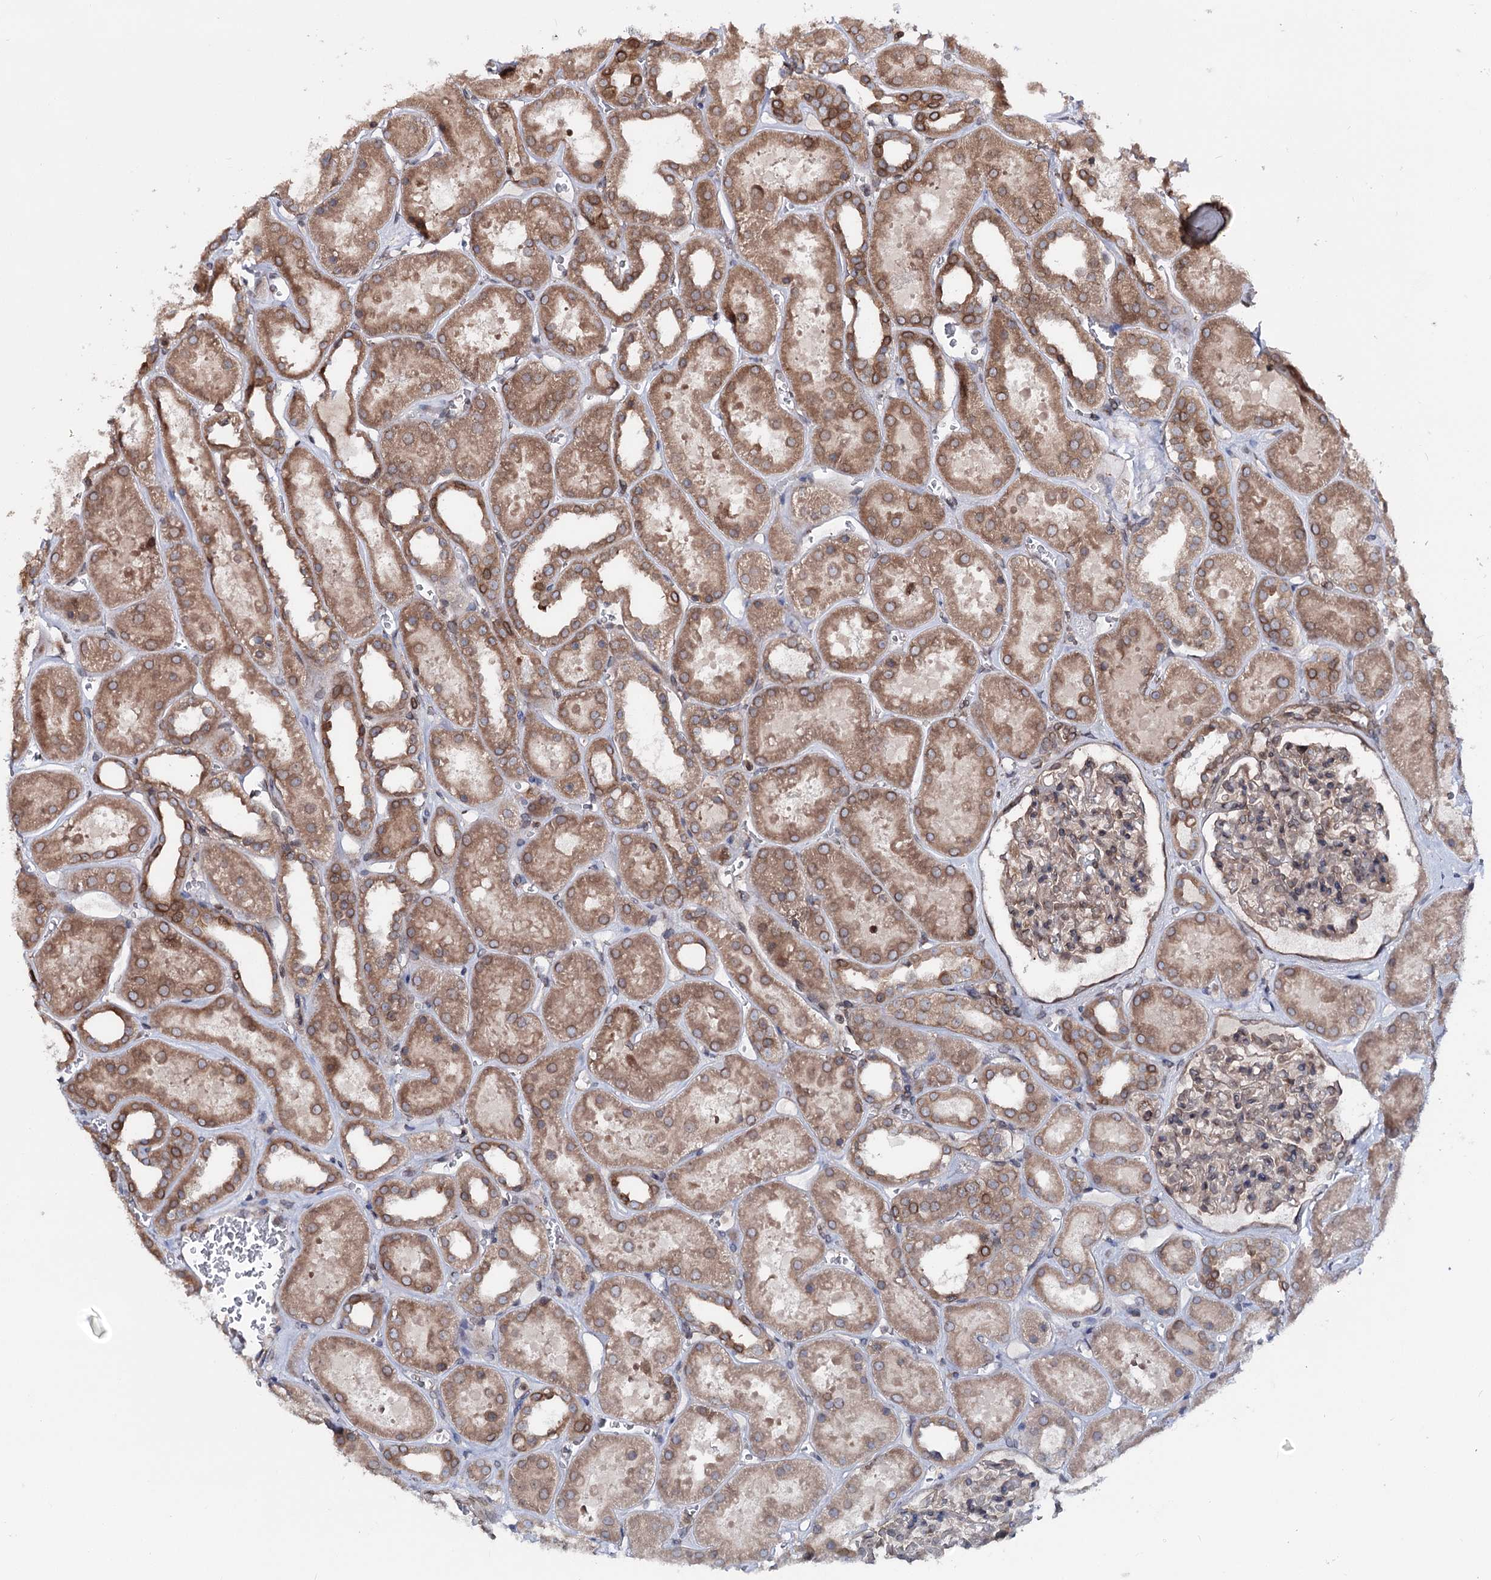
{"staining": {"intensity": "moderate", "quantity": "25%-75%", "location": "cytoplasmic/membranous"}, "tissue": "kidney", "cell_type": "Cells in glomeruli", "image_type": "normal", "snomed": [{"axis": "morphology", "description": "Normal tissue, NOS"}, {"axis": "topography", "description": "Kidney"}], "caption": "IHC of unremarkable human kidney exhibits medium levels of moderate cytoplasmic/membranous positivity in approximately 25%-75% of cells in glomeruli. The protein of interest is shown in brown color, while the nuclei are stained blue.", "gene": "FGFR1OP2", "patient": {"sex": "female", "age": 41}}